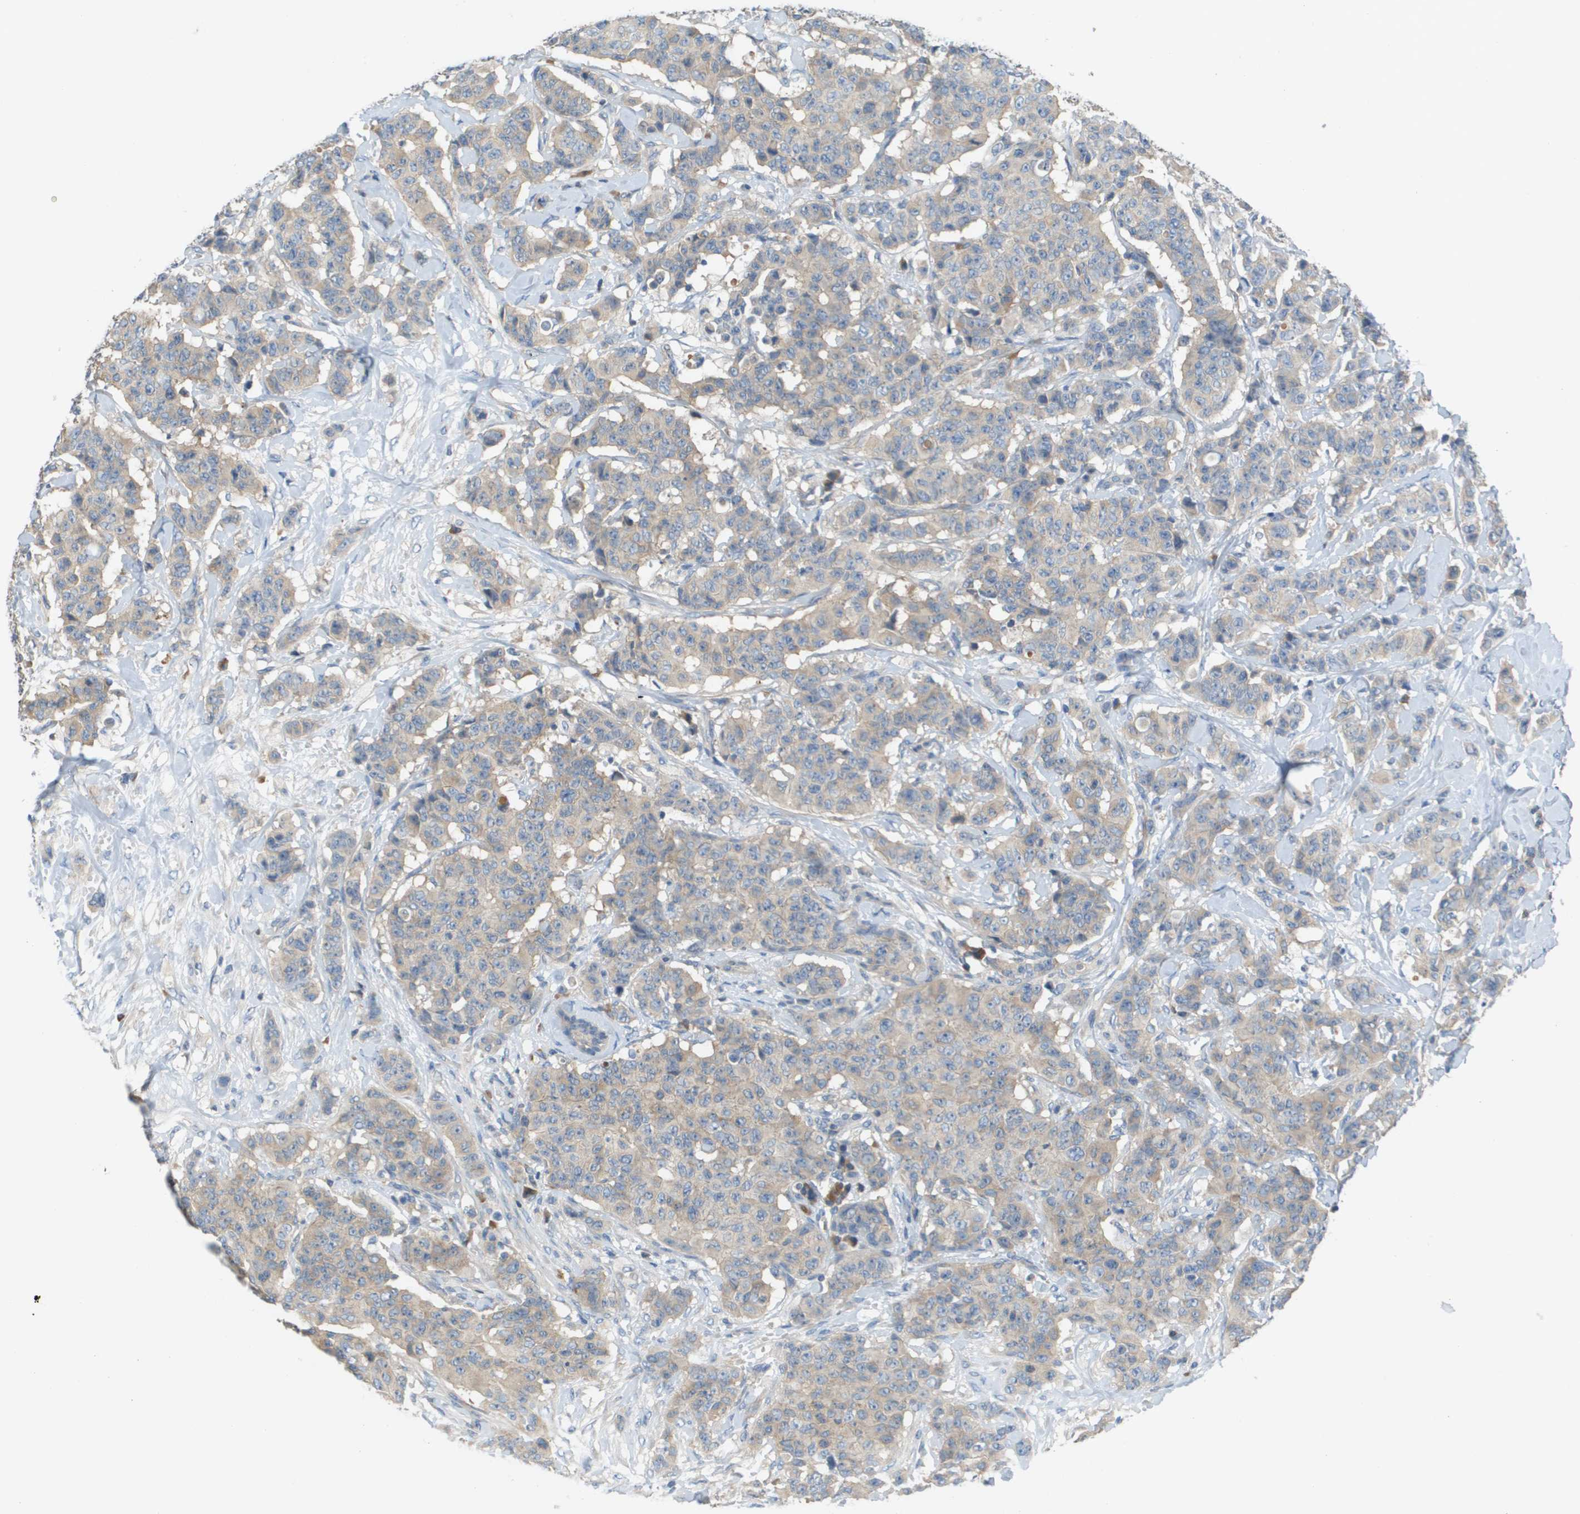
{"staining": {"intensity": "weak", "quantity": ">75%", "location": "cytoplasmic/membranous"}, "tissue": "breast cancer", "cell_type": "Tumor cells", "image_type": "cancer", "snomed": [{"axis": "morphology", "description": "Normal tissue, NOS"}, {"axis": "morphology", "description": "Duct carcinoma"}, {"axis": "topography", "description": "Breast"}], "caption": "Immunohistochemistry (IHC) staining of breast infiltrating ductal carcinoma, which reveals low levels of weak cytoplasmic/membranous positivity in approximately >75% of tumor cells indicating weak cytoplasmic/membranous protein positivity. The staining was performed using DAB (brown) for protein detection and nuclei were counterstained in hematoxylin (blue).", "gene": "UBA5", "patient": {"sex": "female", "age": 40}}